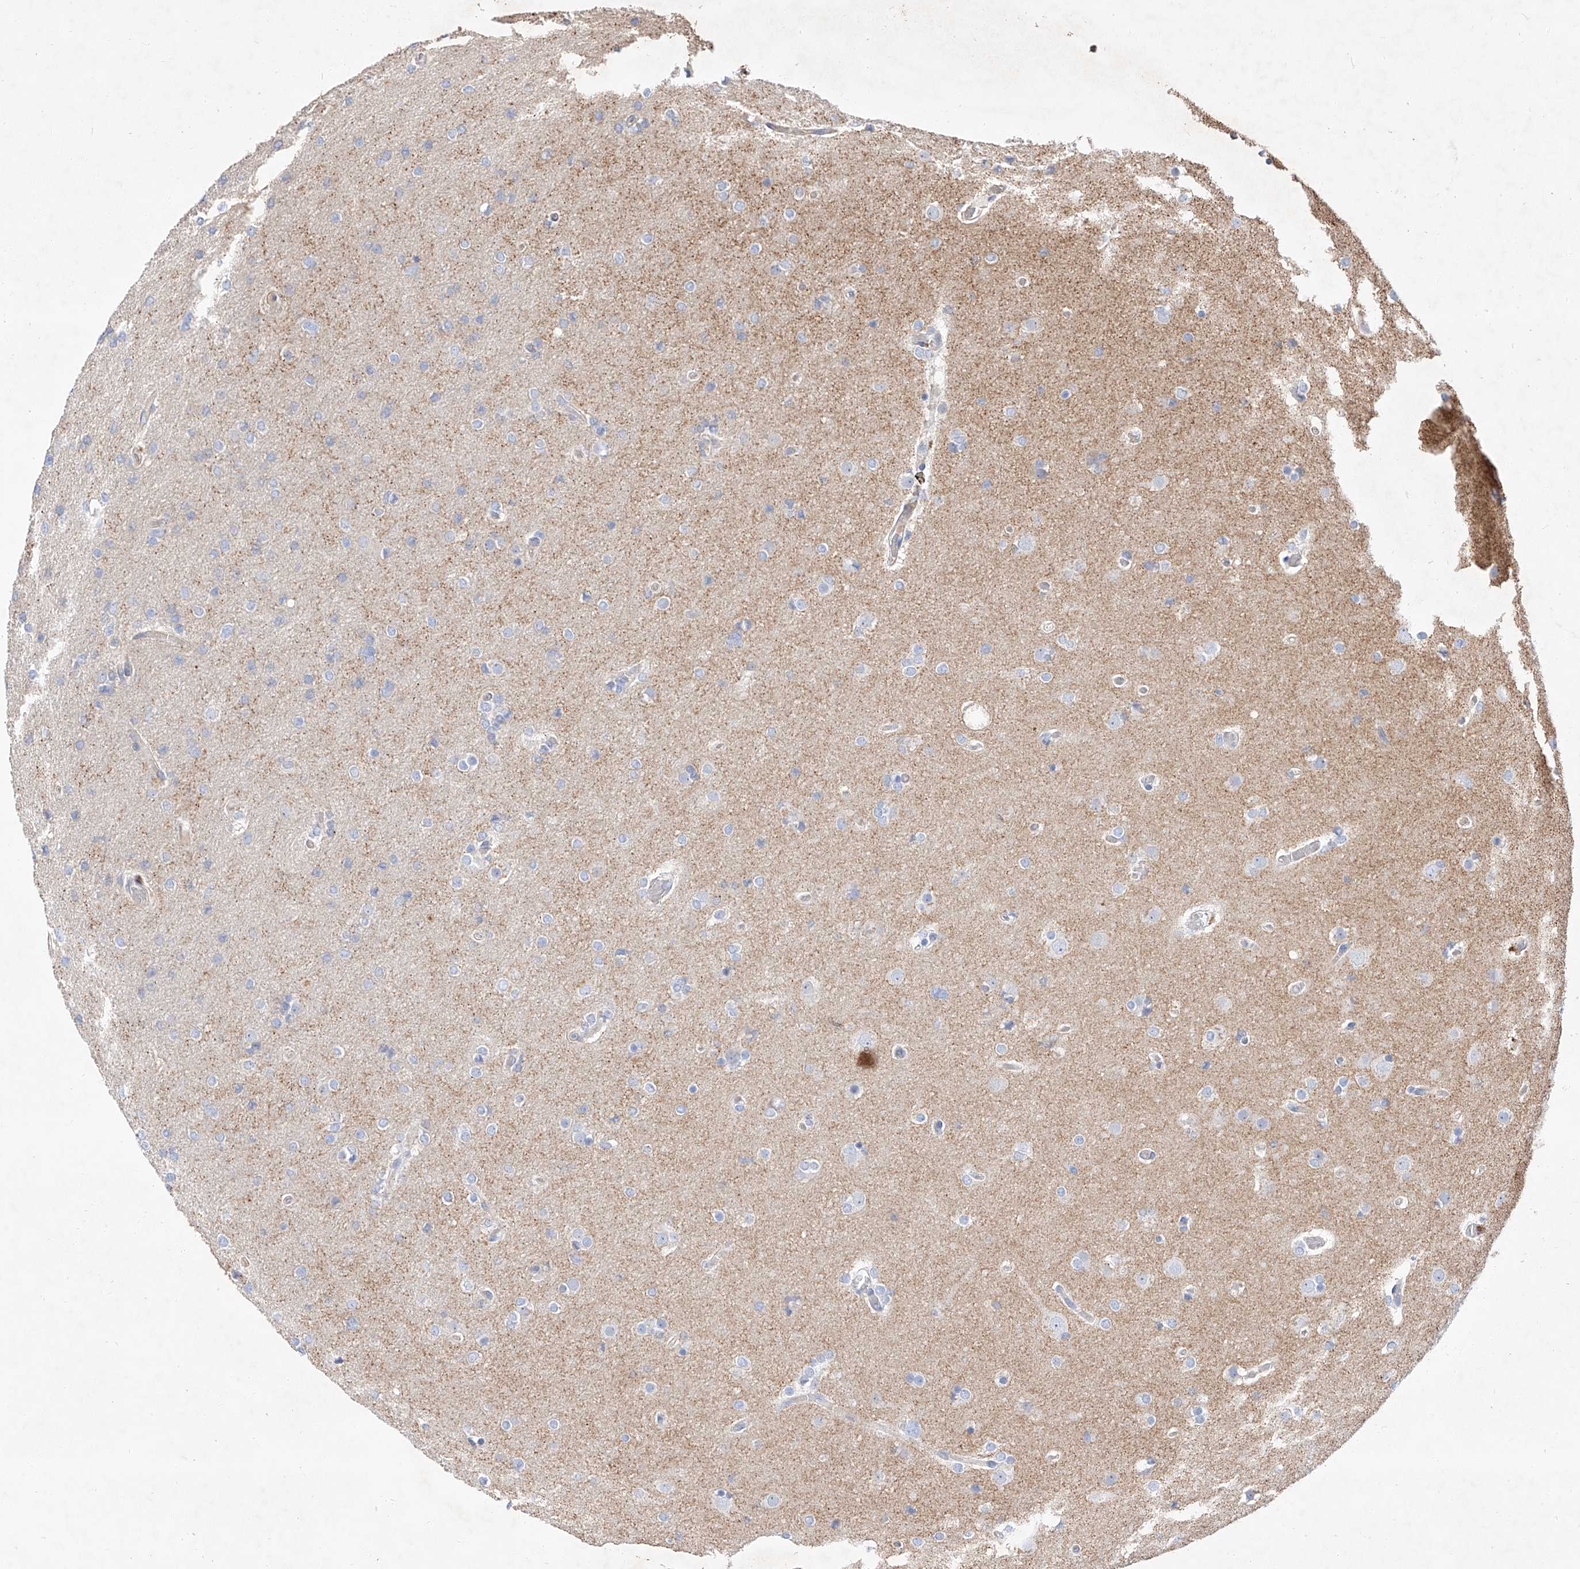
{"staining": {"intensity": "negative", "quantity": "none", "location": "none"}, "tissue": "glioma", "cell_type": "Tumor cells", "image_type": "cancer", "snomed": [{"axis": "morphology", "description": "Glioma, malignant, High grade"}, {"axis": "topography", "description": "Cerebral cortex"}], "caption": "A histopathology image of human glioma is negative for staining in tumor cells.", "gene": "DIRAS3", "patient": {"sex": "female", "age": 36}}